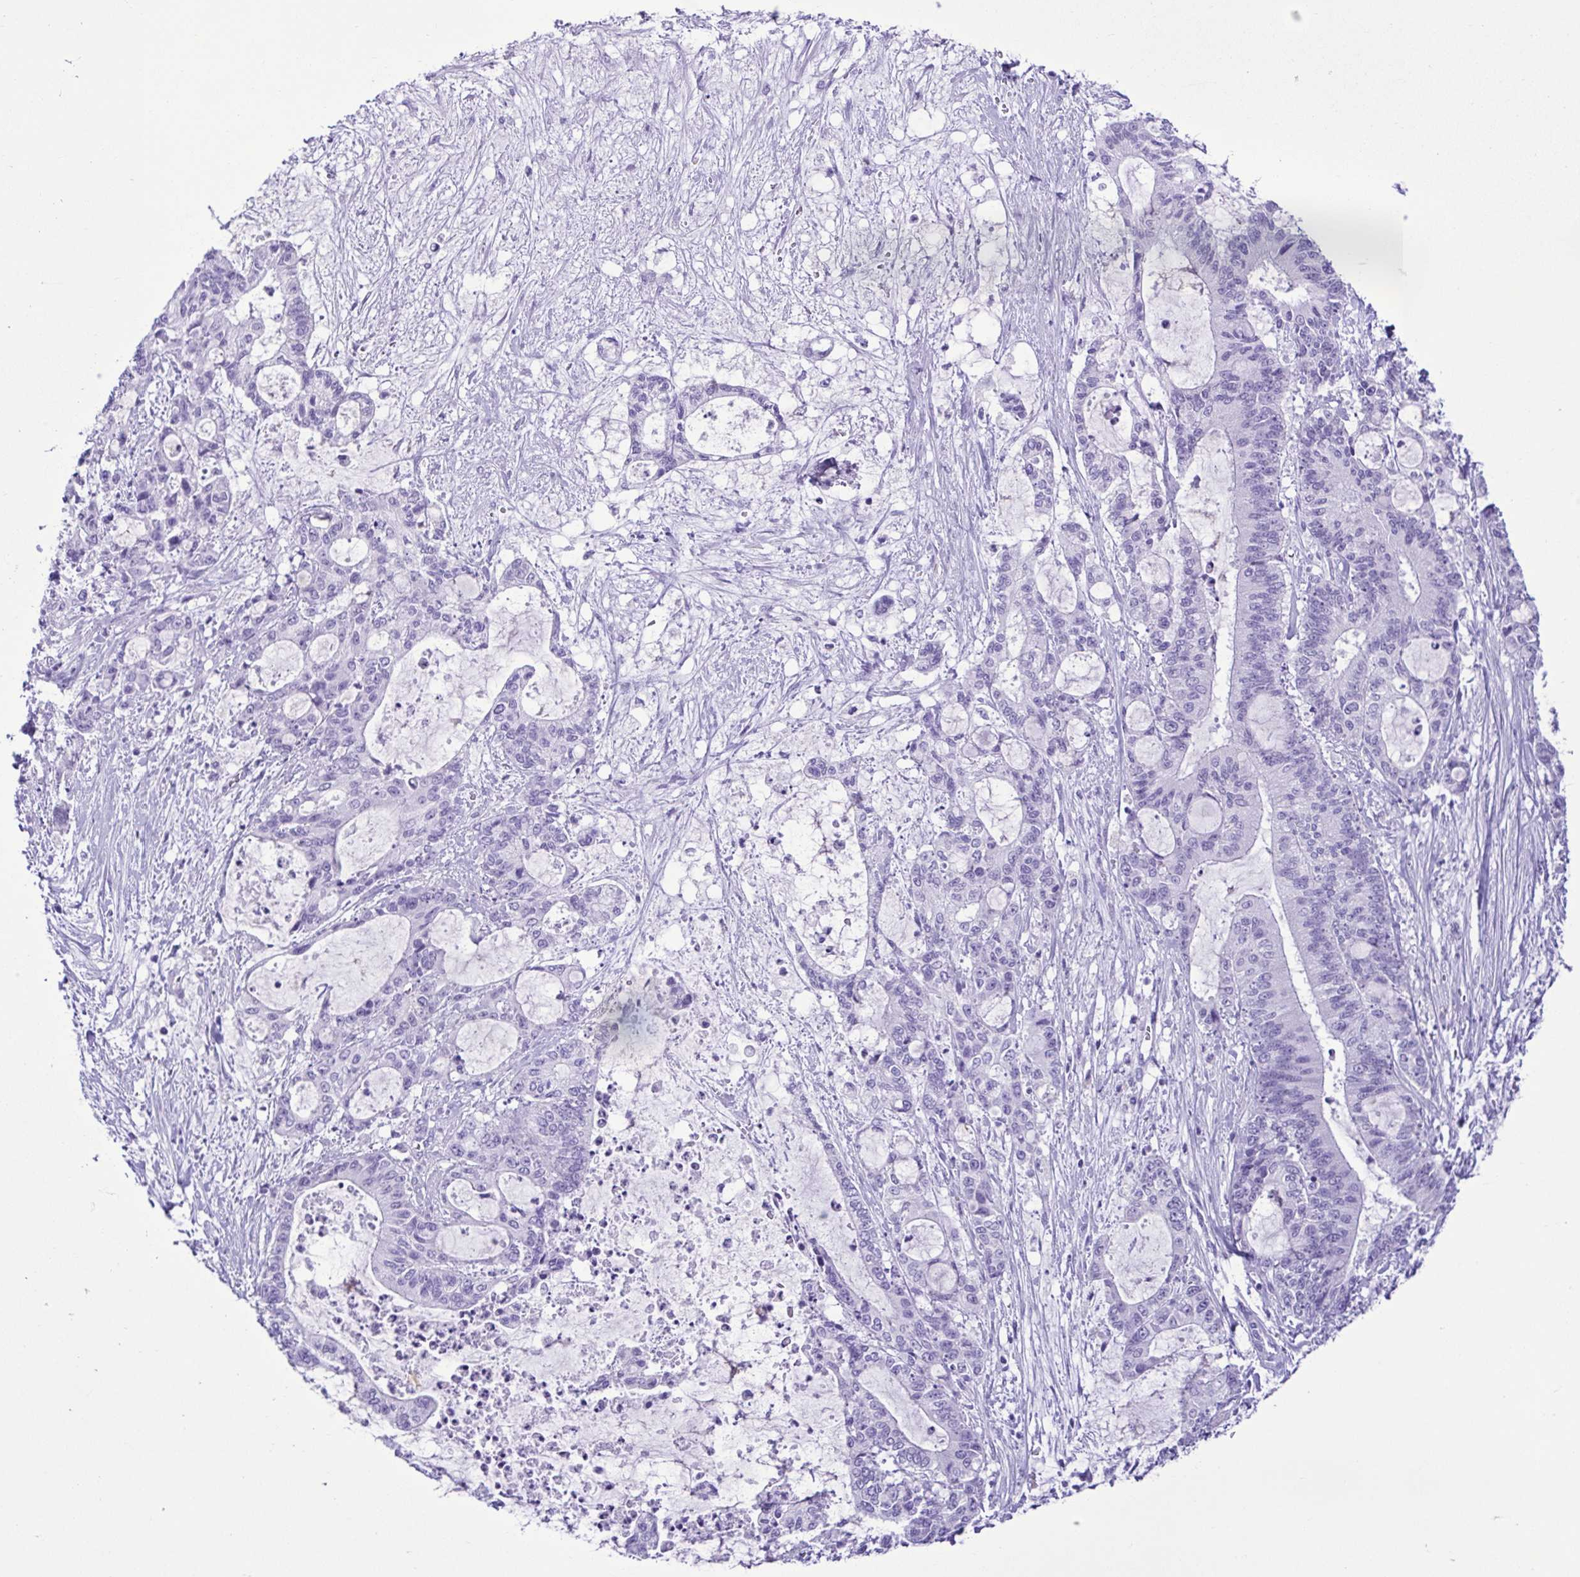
{"staining": {"intensity": "negative", "quantity": "none", "location": "none"}, "tissue": "liver cancer", "cell_type": "Tumor cells", "image_type": "cancer", "snomed": [{"axis": "morphology", "description": "Normal tissue, NOS"}, {"axis": "morphology", "description": "Cholangiocarcinoma"}, {"axis": "topography", "description": "Liver"}, {"axis": "topography", "description": "Peripheral nerve tissue"}], "caption": "The immunohistochemistry photomicrograph has no significant staining in tumor cells of liver cancer (cholangiocarcinoma) tissue. (Immunohistochemistry, brightfield microscopy, high magnification).", "gene": "SPATA16", "patient": {"sex": "female", "age": 73}}